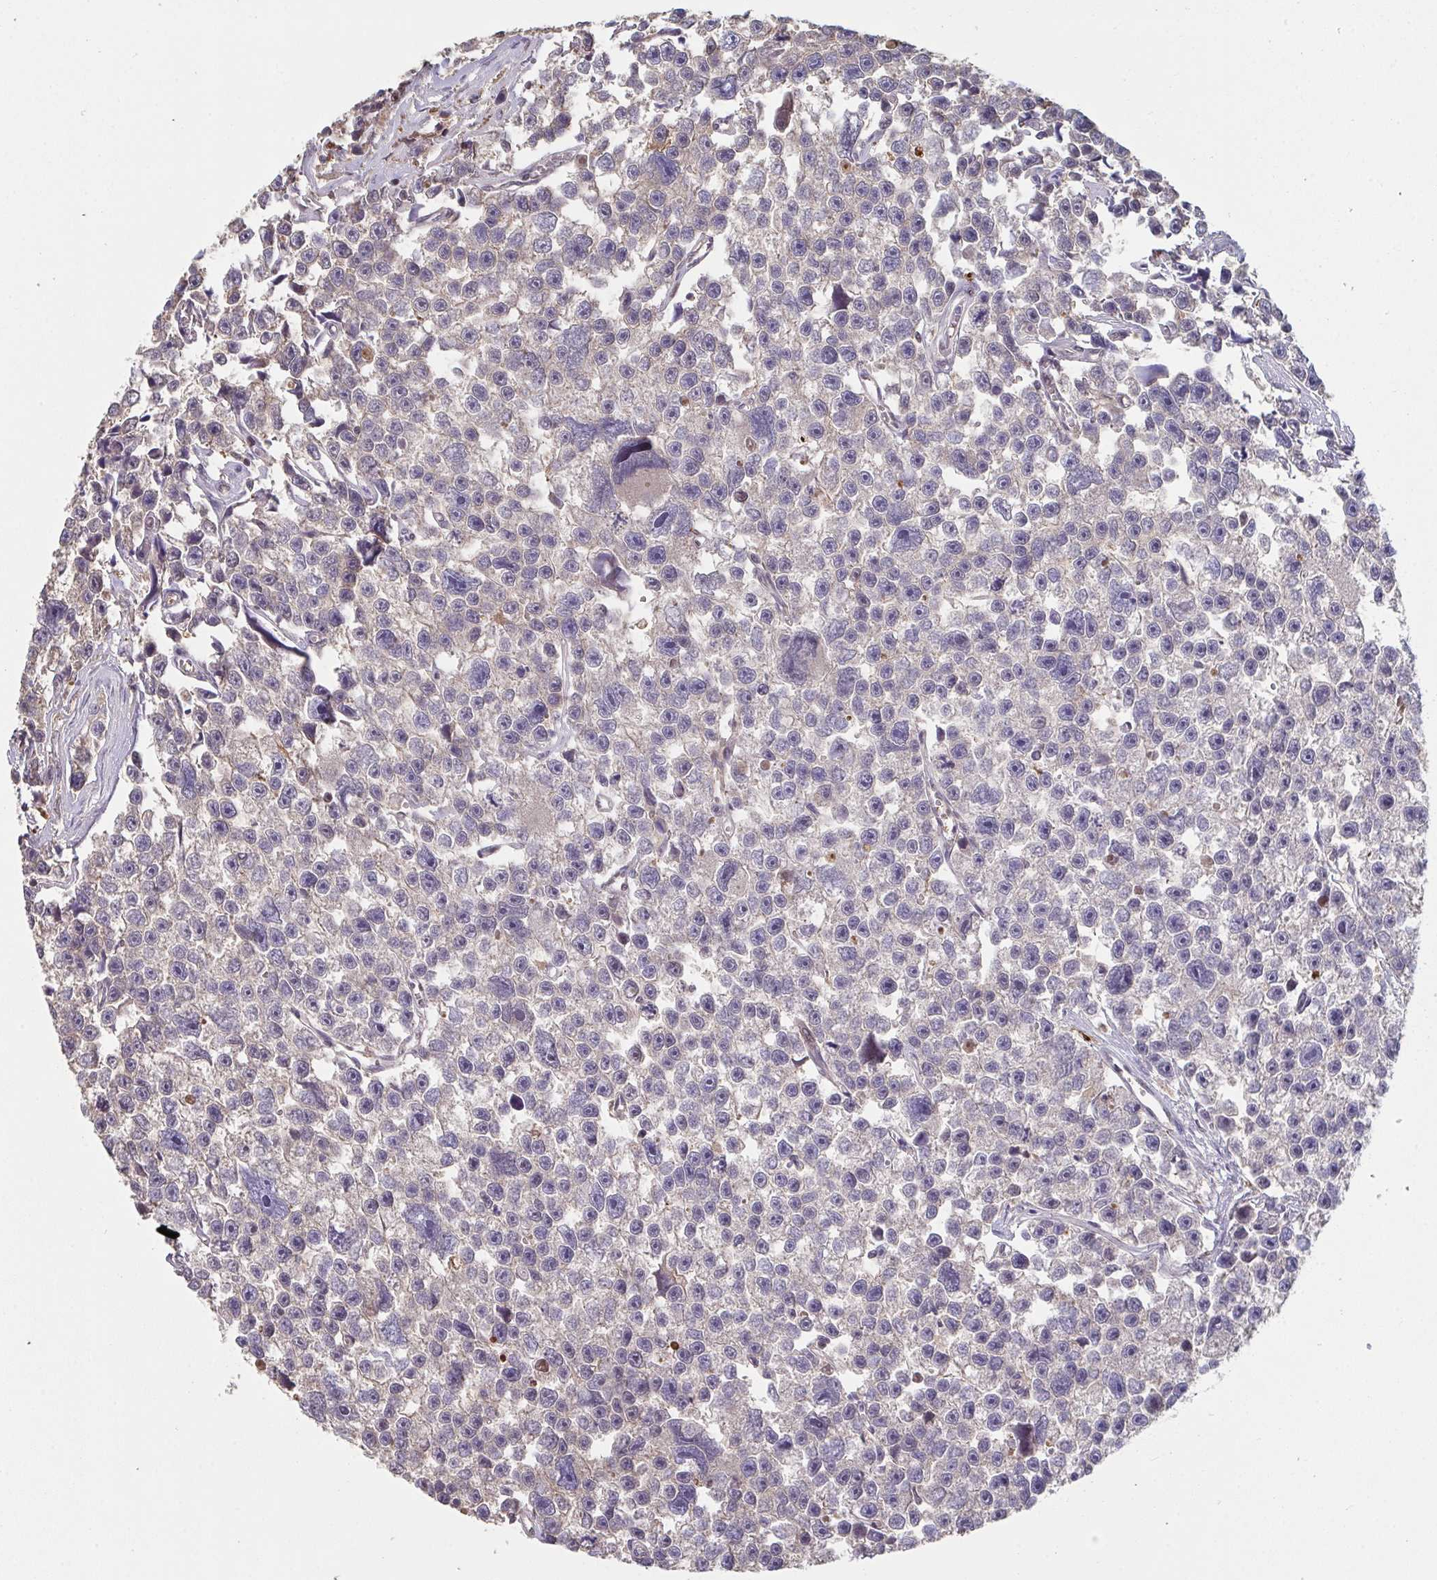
{"staining": {"intensity": "negative", "quantity": "none", "location": "none"}, "tissue": "testis cancer", "cell_type": "Tumor cells", "image_type": "cancer", "snomed": [{"axis": "morphology", "description": "Seminoma, NOS"}, {"axis": "topography", "description": "Testis"}], "caption": "Image shows no protein staining in tumor cells of seminoma (testis) tissue.", "gene": "ACD", "patient": {"sex": "male", "age": 26}}